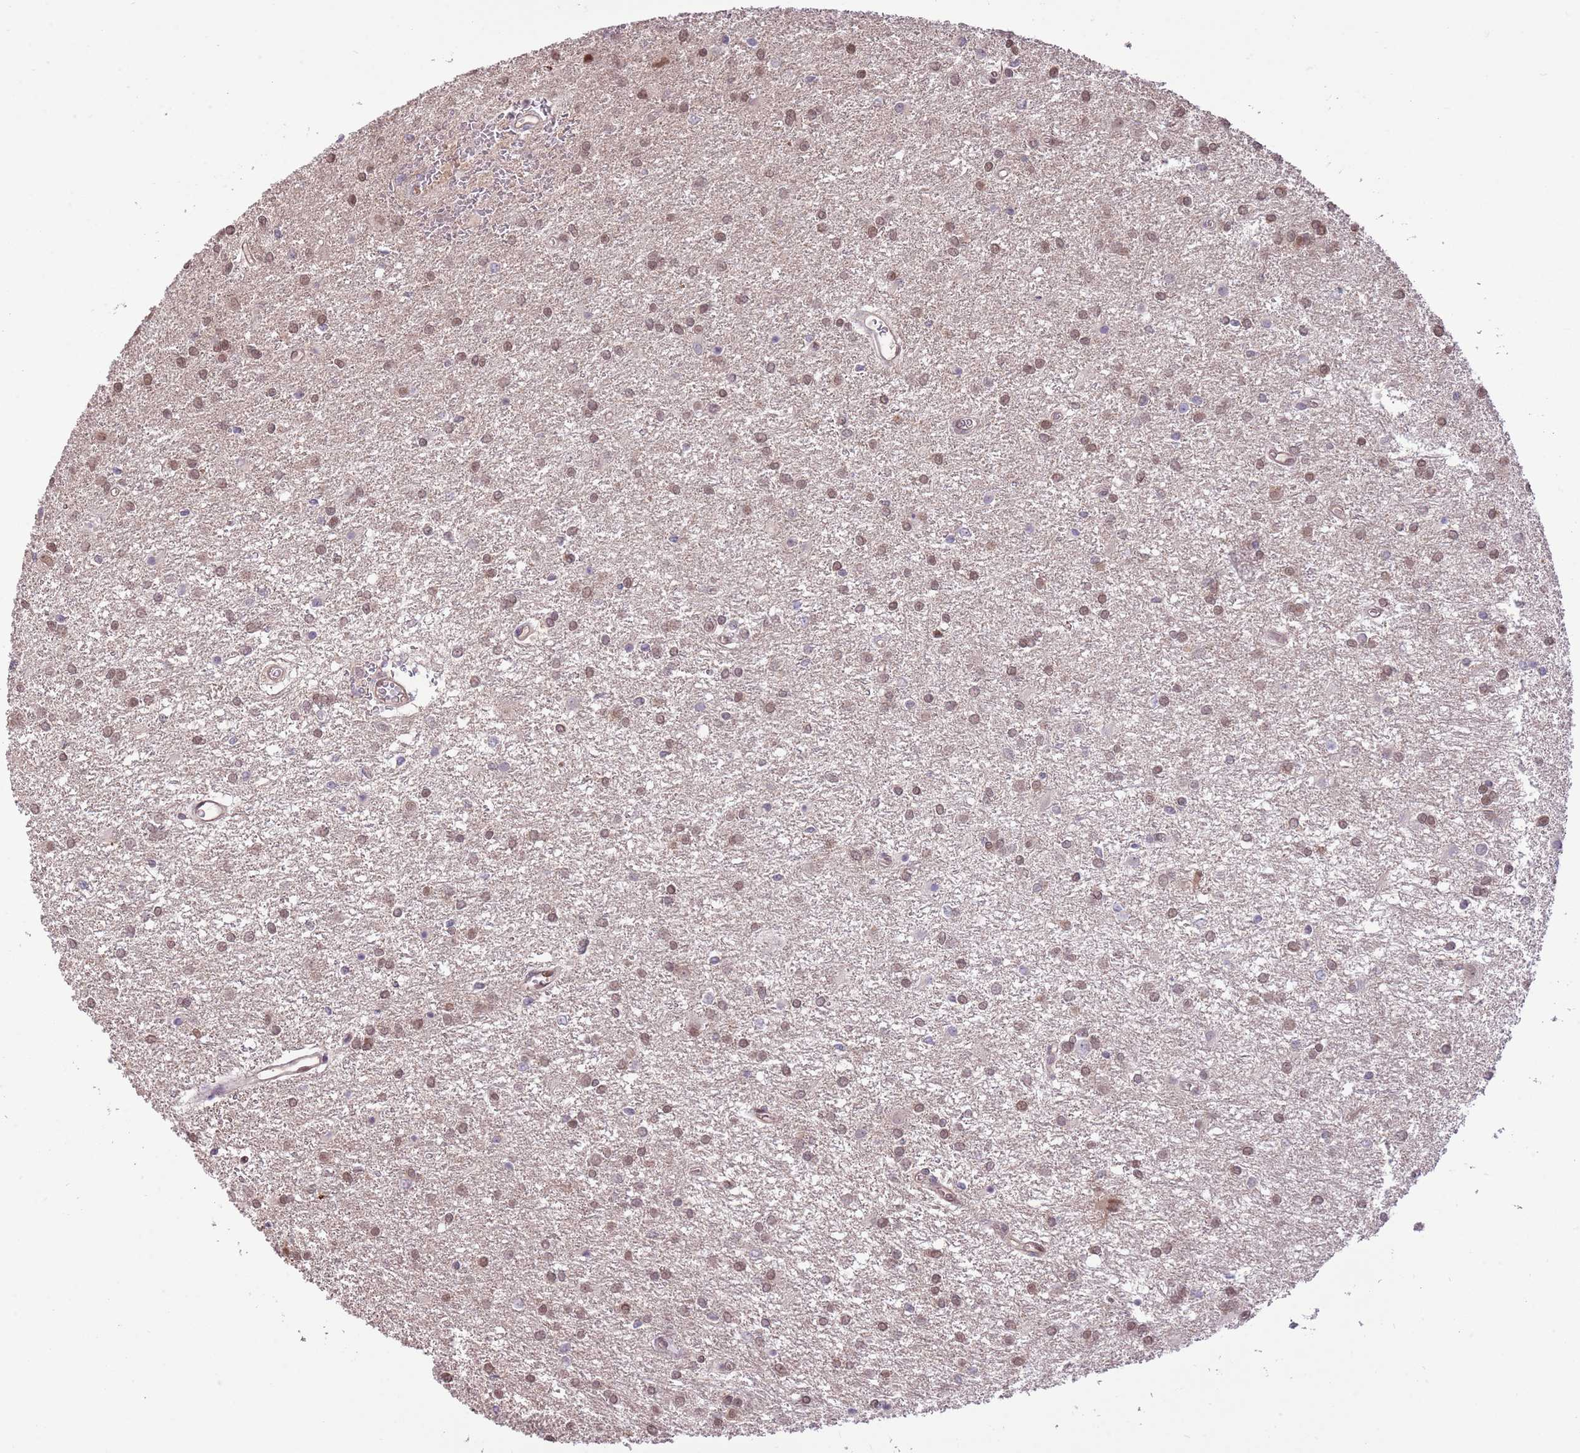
{"staining": {"intensity": "moderate", "quantity": ">75%", "location": "cytoplasmic/membranous,nuclear"}, "tissue": "glioma", "cell_type": "Tumor cells", "image_type": "cancer", "snomed": [{"axis": "morphology", "description": "Glioma, malignant, High grade"}, {"axis": "topography", "description": "Brain"}], "caption": "This histopathology image exhibits glioma stained with IHC to label a protein in brown. The cytoplasmic/membranous and nuclear of tumor cells show moderate positivity for the protein. Nuclei are counter-stained blue.", "gene": "NSFL1C", "patient": {"sex": "female", "age": 50}}